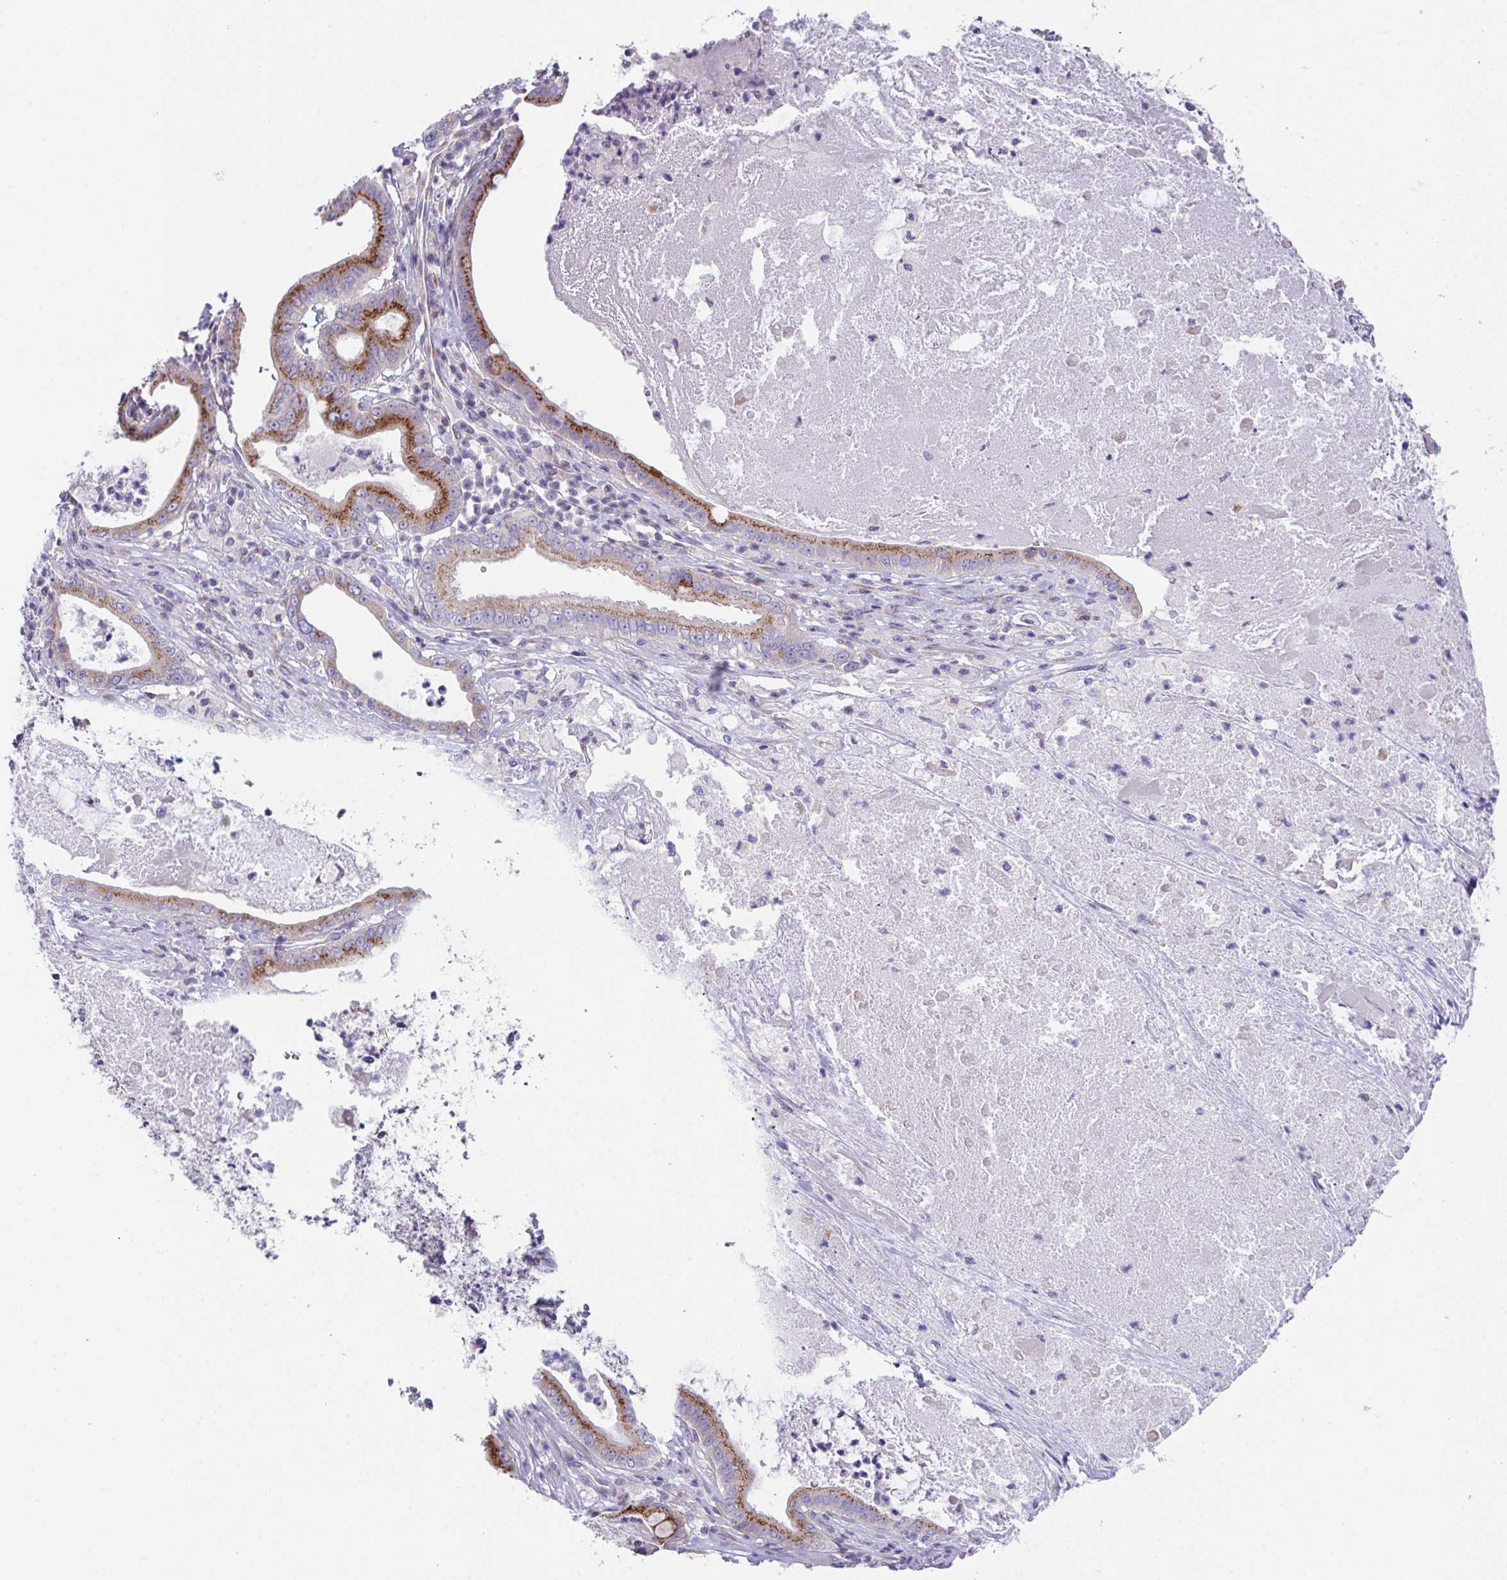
{"staining": {"intensity": "strong", "quantity": "25%-75%", "location": "cytoplasmic/membranous"}, "tissue": "pancreatic cancer", "cell_type": "Tumor cells", "image_type": "cancer", "snomed": [{"axis": "morphology", "description": "Adenocarcinoma, NOS"}, {"axis": "topography", "description": "Pancreas"}], "caption": "Pancreatic cancer tissue shows strong cytoplasmic/membranous positivity in approximately 25%-75% of tumor cells", "gene": "MIA3", "patient": {"sex": "male", "age": 71}}